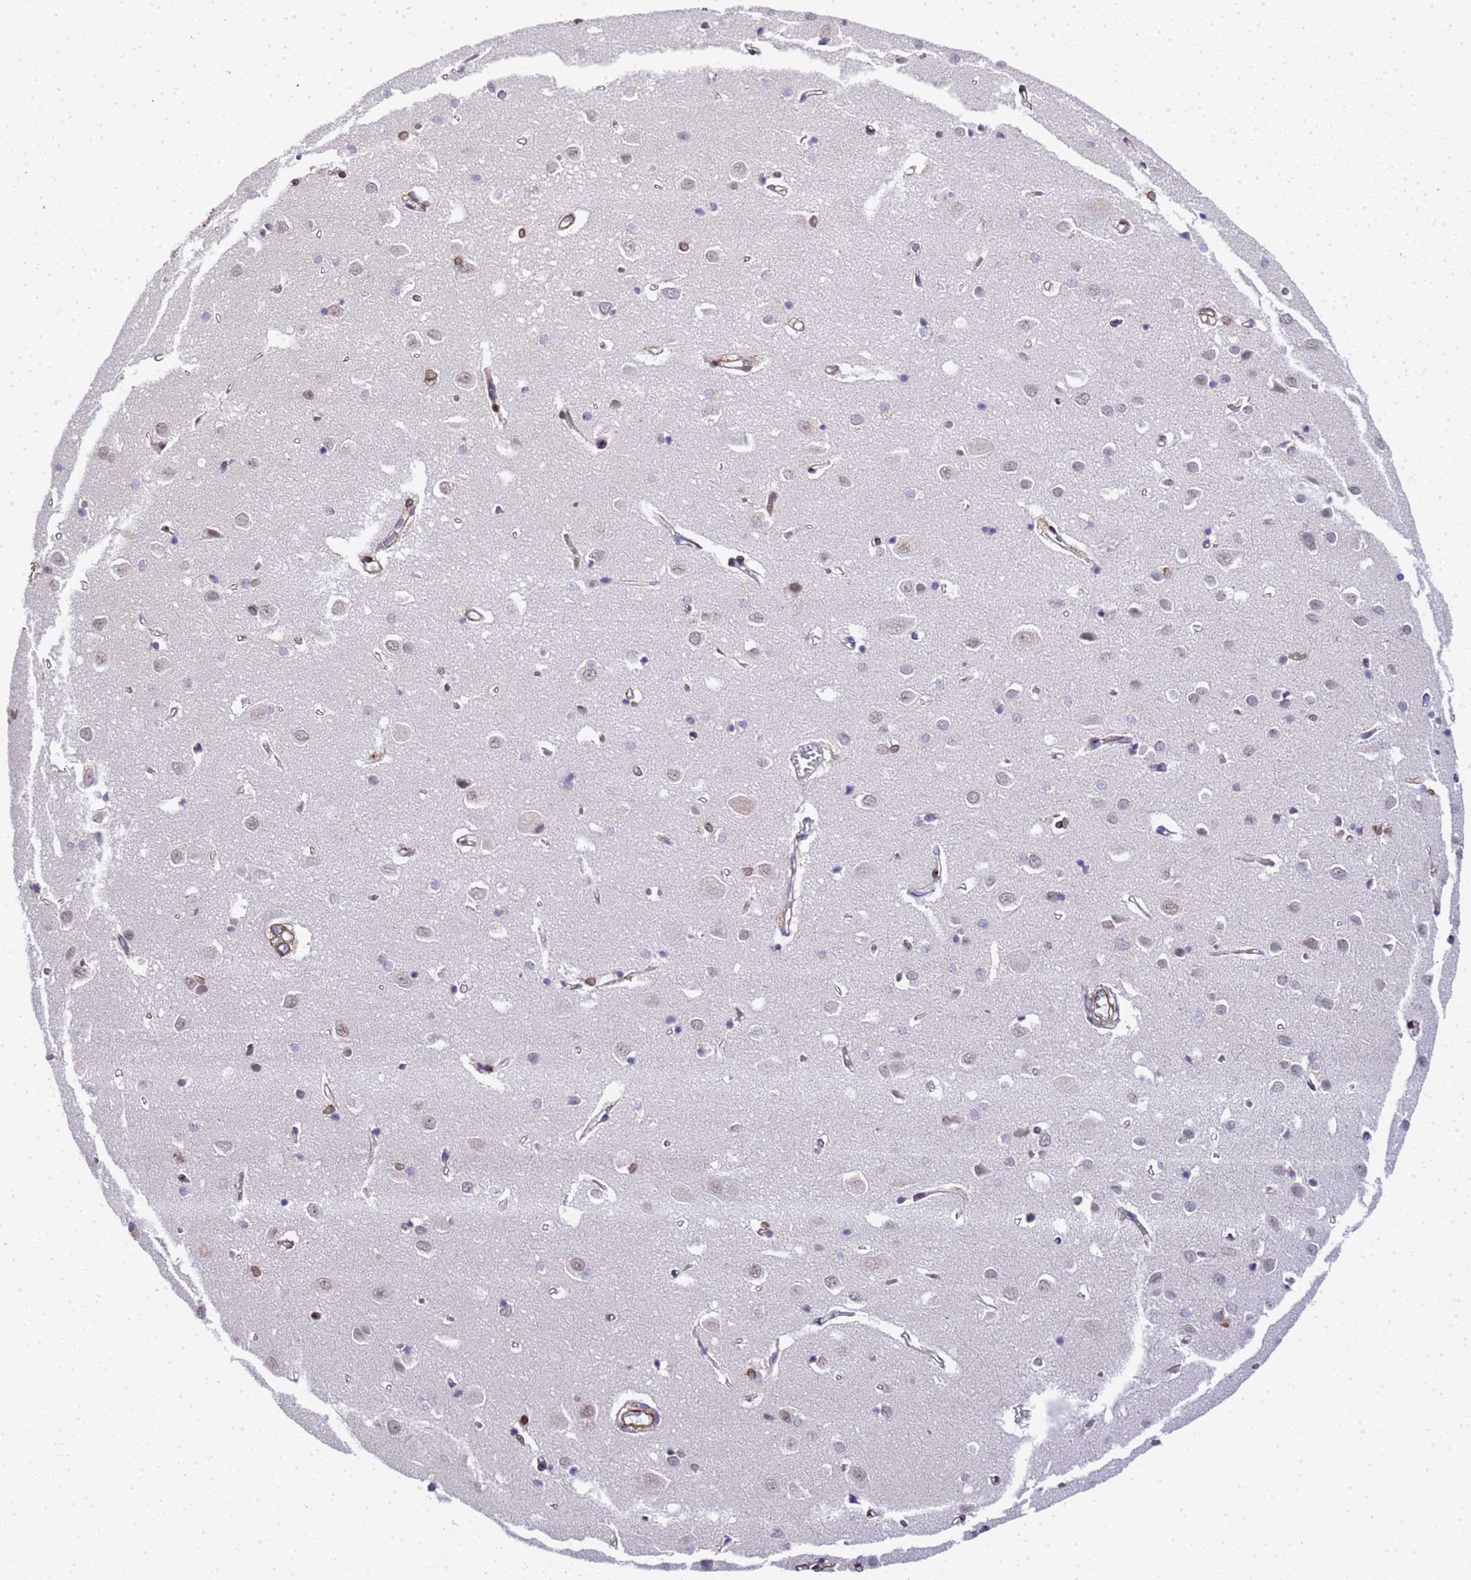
{"staining": {"intensity": "weak", "quantity": "<25%", "location": "cytoplasmic/membranous"}, "tissue": "cerebral cortex", "cell_type": "Endothelial cells", "image_type": "normal", "snomed": [{"axis": "morphology", "description": "Normal tissue, NOS"}, {"axis": "topography", "description": "Cerebral cortex"}], "caption": "Endothelial cells show no significant protein staining in normal cerebral cortex.", "gene": "IGFBP7", "patient": {"sex": "female", "age": 64}}